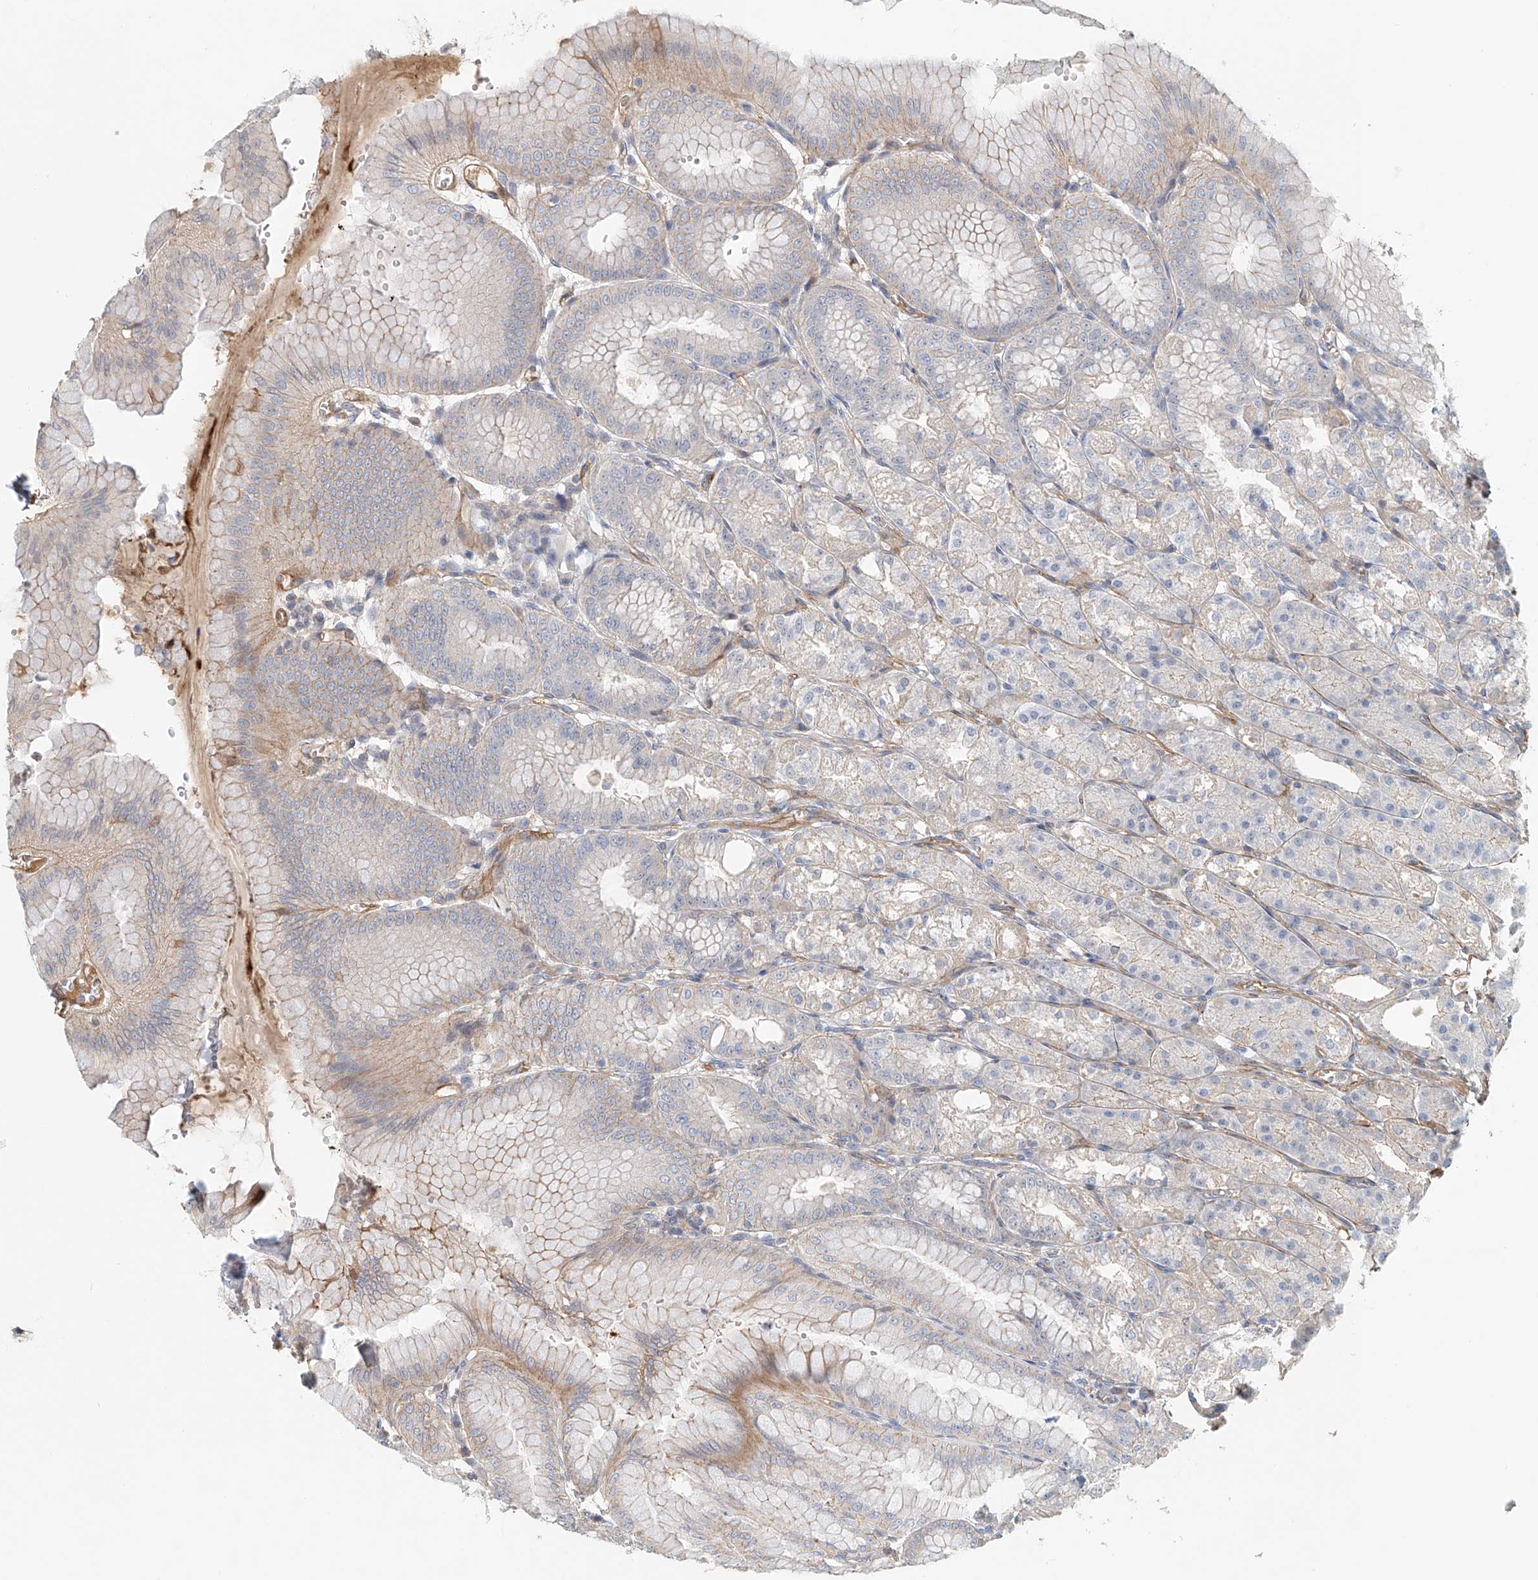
{"staining": {"intensity": "weak", "quantity": "<25%", "location": "cytoplasmic/membranous"}, "tissue": "stomach", "cell_type": "Glandular cells", "image_type": "normal", "snomed": [{"axis": "morphology", "description": "Normal tissue, NOS"}, {"axis": "topography", "description": "Stomach, lower"}], "caption": "Glandular cells show no significant staining in unremarkable stomach. The staining is performed using DAB brown chromogen with nuclei counter-stained in using hematoxylin.", "gene": "FRYL", "patient": {"sex": "male", "age": 71}}